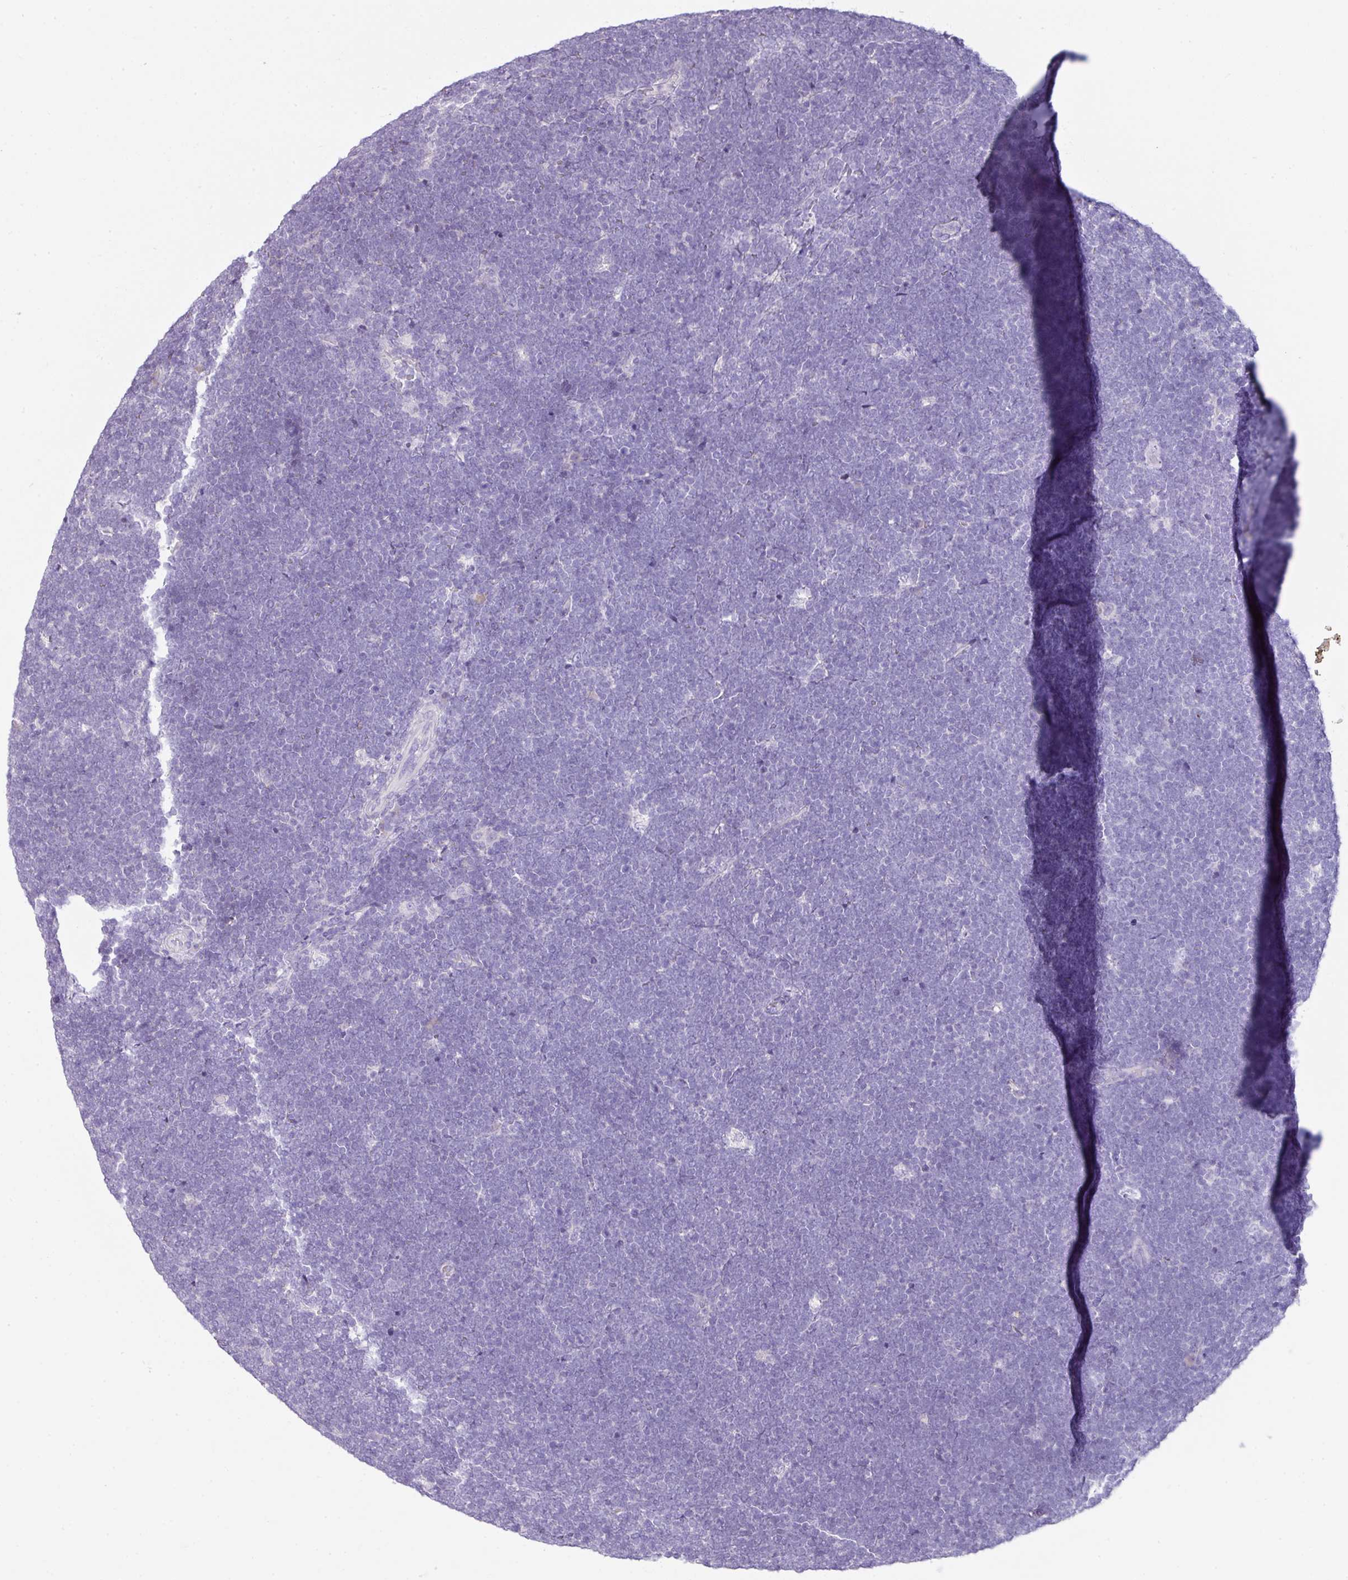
{"staining": {"intensity": "negative", "quantity": "none", "location": "none"}, "tissue": "lymphoma", "cell_type": "Tumor cells", "image_type": "cancer", "snomed": [{"axis": "morphology", "description": "Malignant lymphoma, non-Hodgkin's type, High grade"}, {"axis": "topography", "description": "Lymph node"}], "caption": "Immunohistochemical staining of human high-grade malignant lymphoma, non-Hodgkin's type displays no significant expression in tumor cells.", "gene": "OR6C6", "patient": {"sex": "male", "age": 13}}